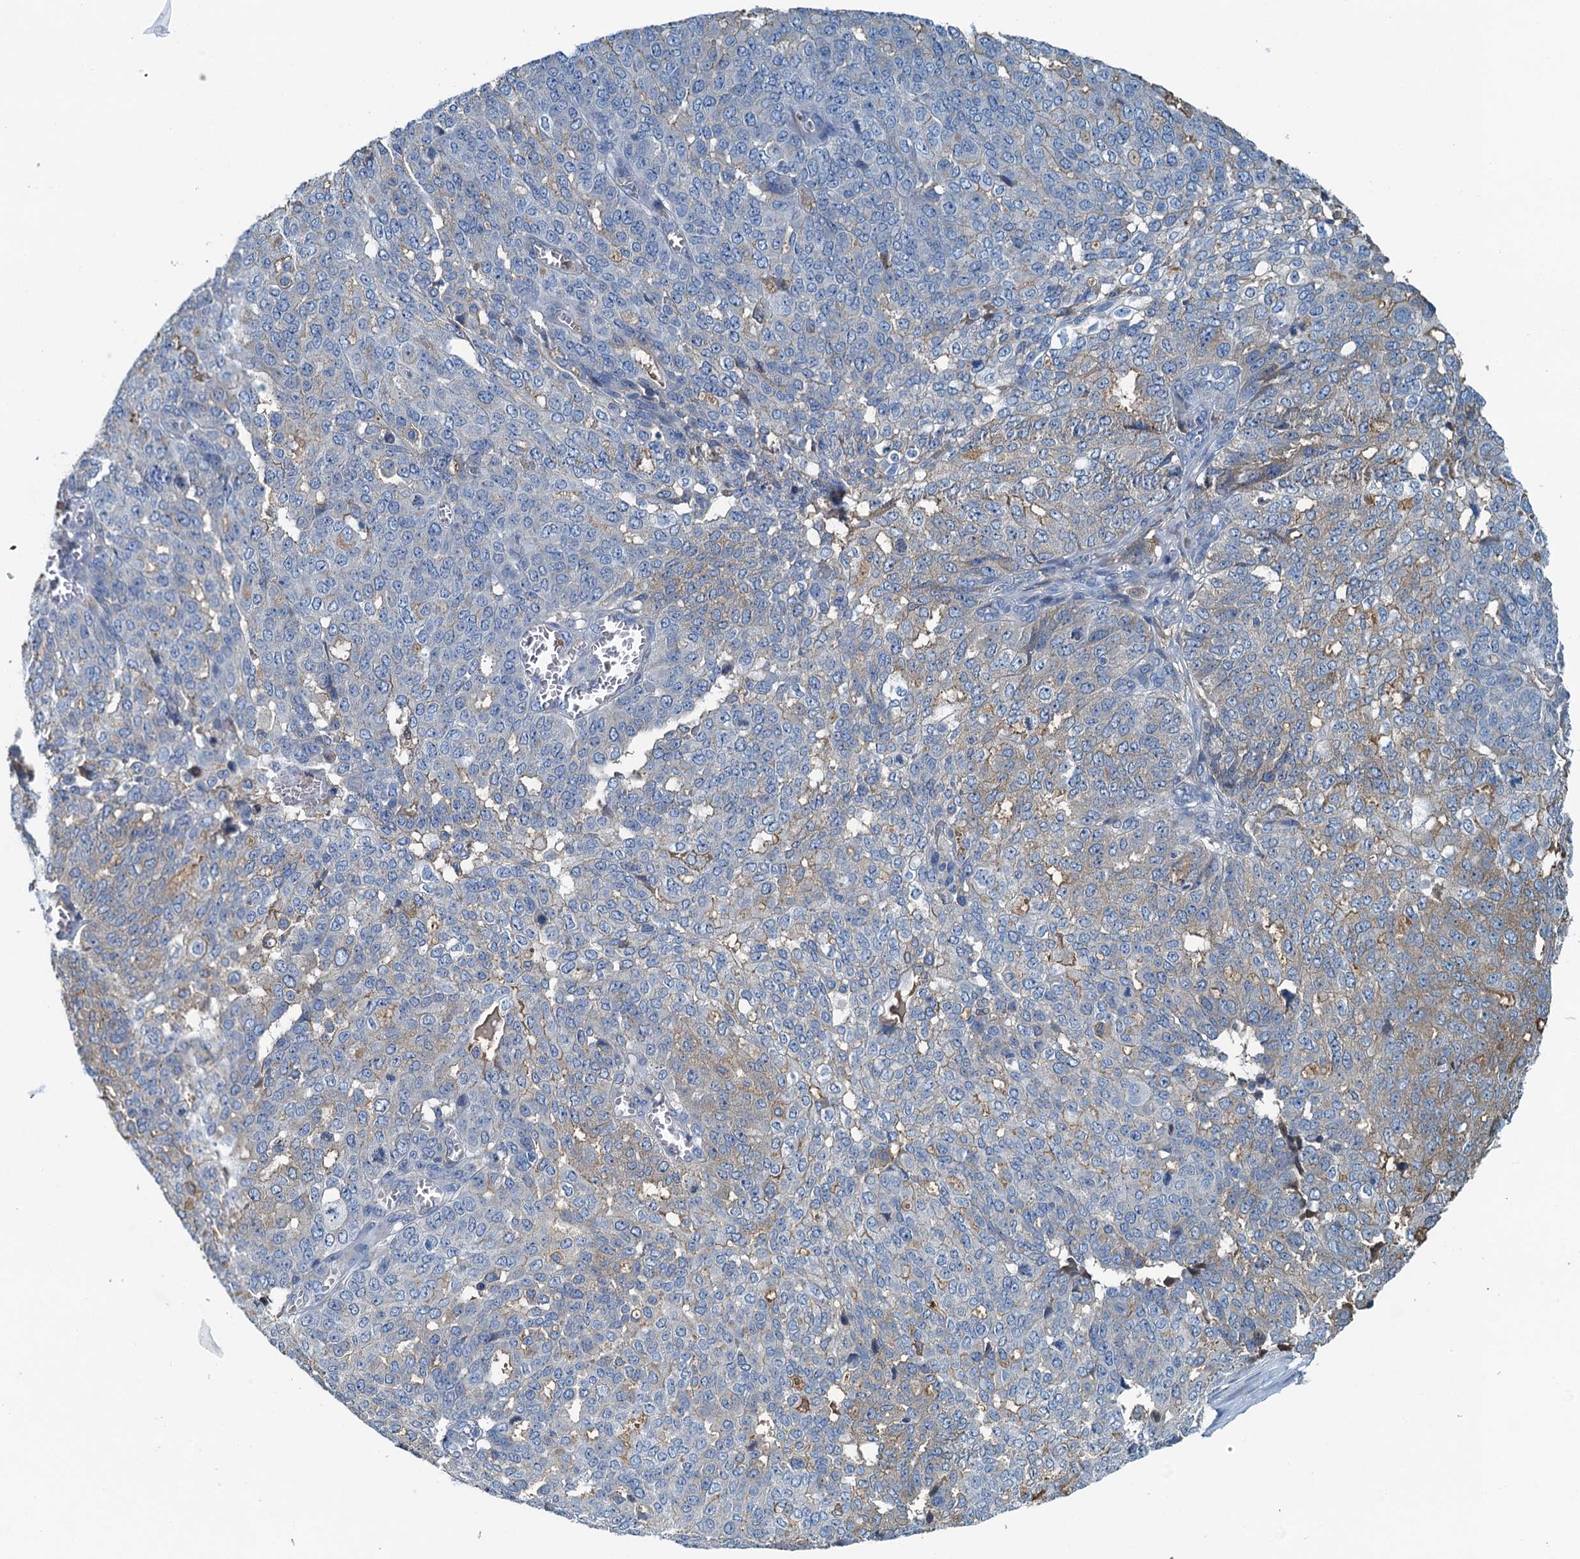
{"staining": {"intensity": "weak", "quantity": "<25%", "location": "cytoplasmic/membranous"}, "tissue": "ovarian cancer", "cell_type": "Tumor cells", "image_type": "cancer", "snomed": [{"axis": "morphology", "description": "Cystadenocarcinoma, serous, NOS"}, {"axis": "topography", "description": "Soft tissue"}, {"axis": "topography", "description": "Ovary"}], "caption": "Human ovarian serous cystadenocarcinoma stained for a protein using IHC shows no staining in tumor cells.", "gene": "LSM14B", "patient": {"sex": "female", "age": 57}}